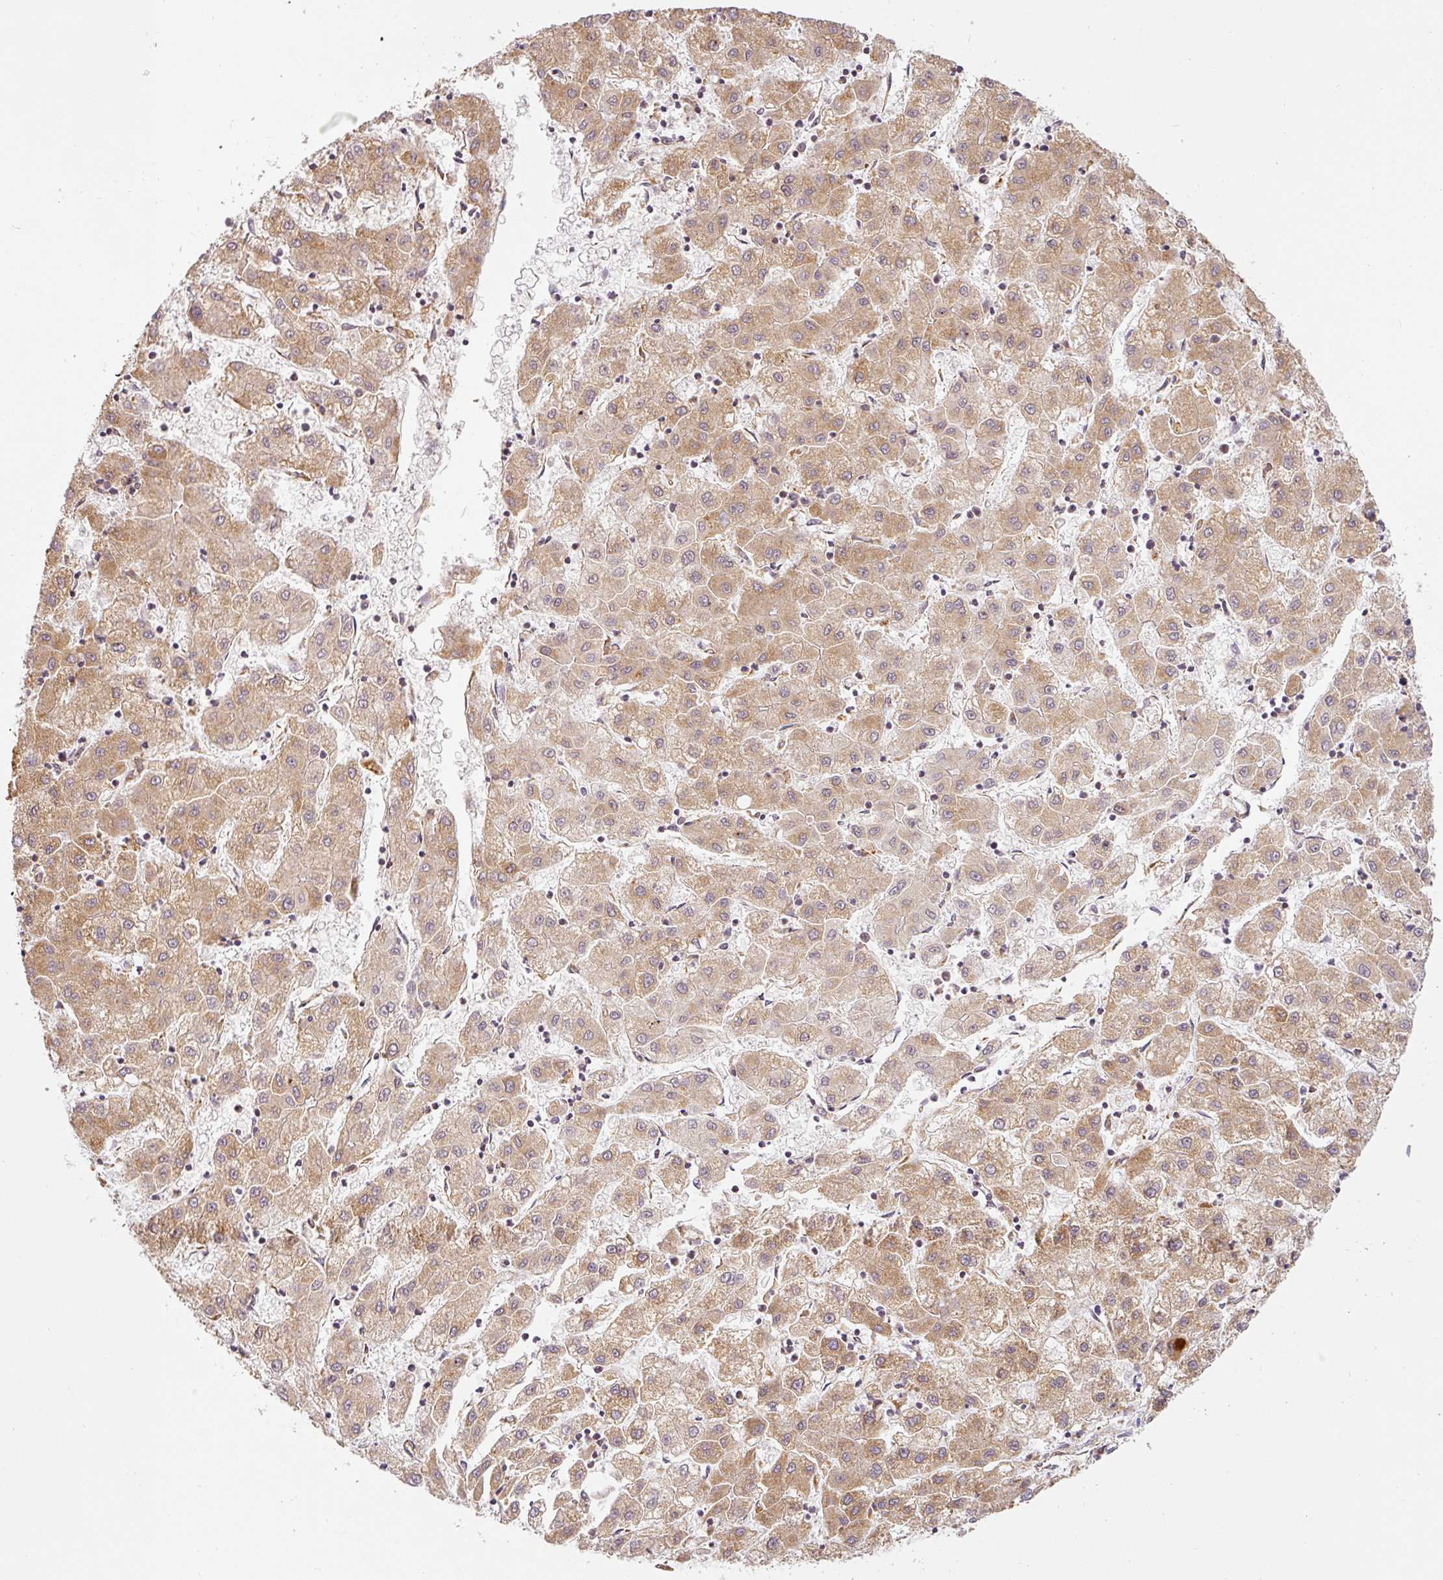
{"staining": {"intensity": "moderate", "quantity": ">75%", "location": "cytoplasmic/membranous"}, "tissue": "liver cancer", "cell_type": "Tumor cells", "image_type": "cancer", "snomed": [{"axis": "morphology", "description": "Carcinoma, Hepatocellular, NOS"}, {"axis": "topography", "description": "Liver"}], "caption": "Tumor cells display medium levels of moderate cytoplasmic/membranous positivity in about >75% of cells in human liver cancer (hepatocellular carcinoma).", "gene": "MORN4", "patient": {"sex": "male", "age": 72}}